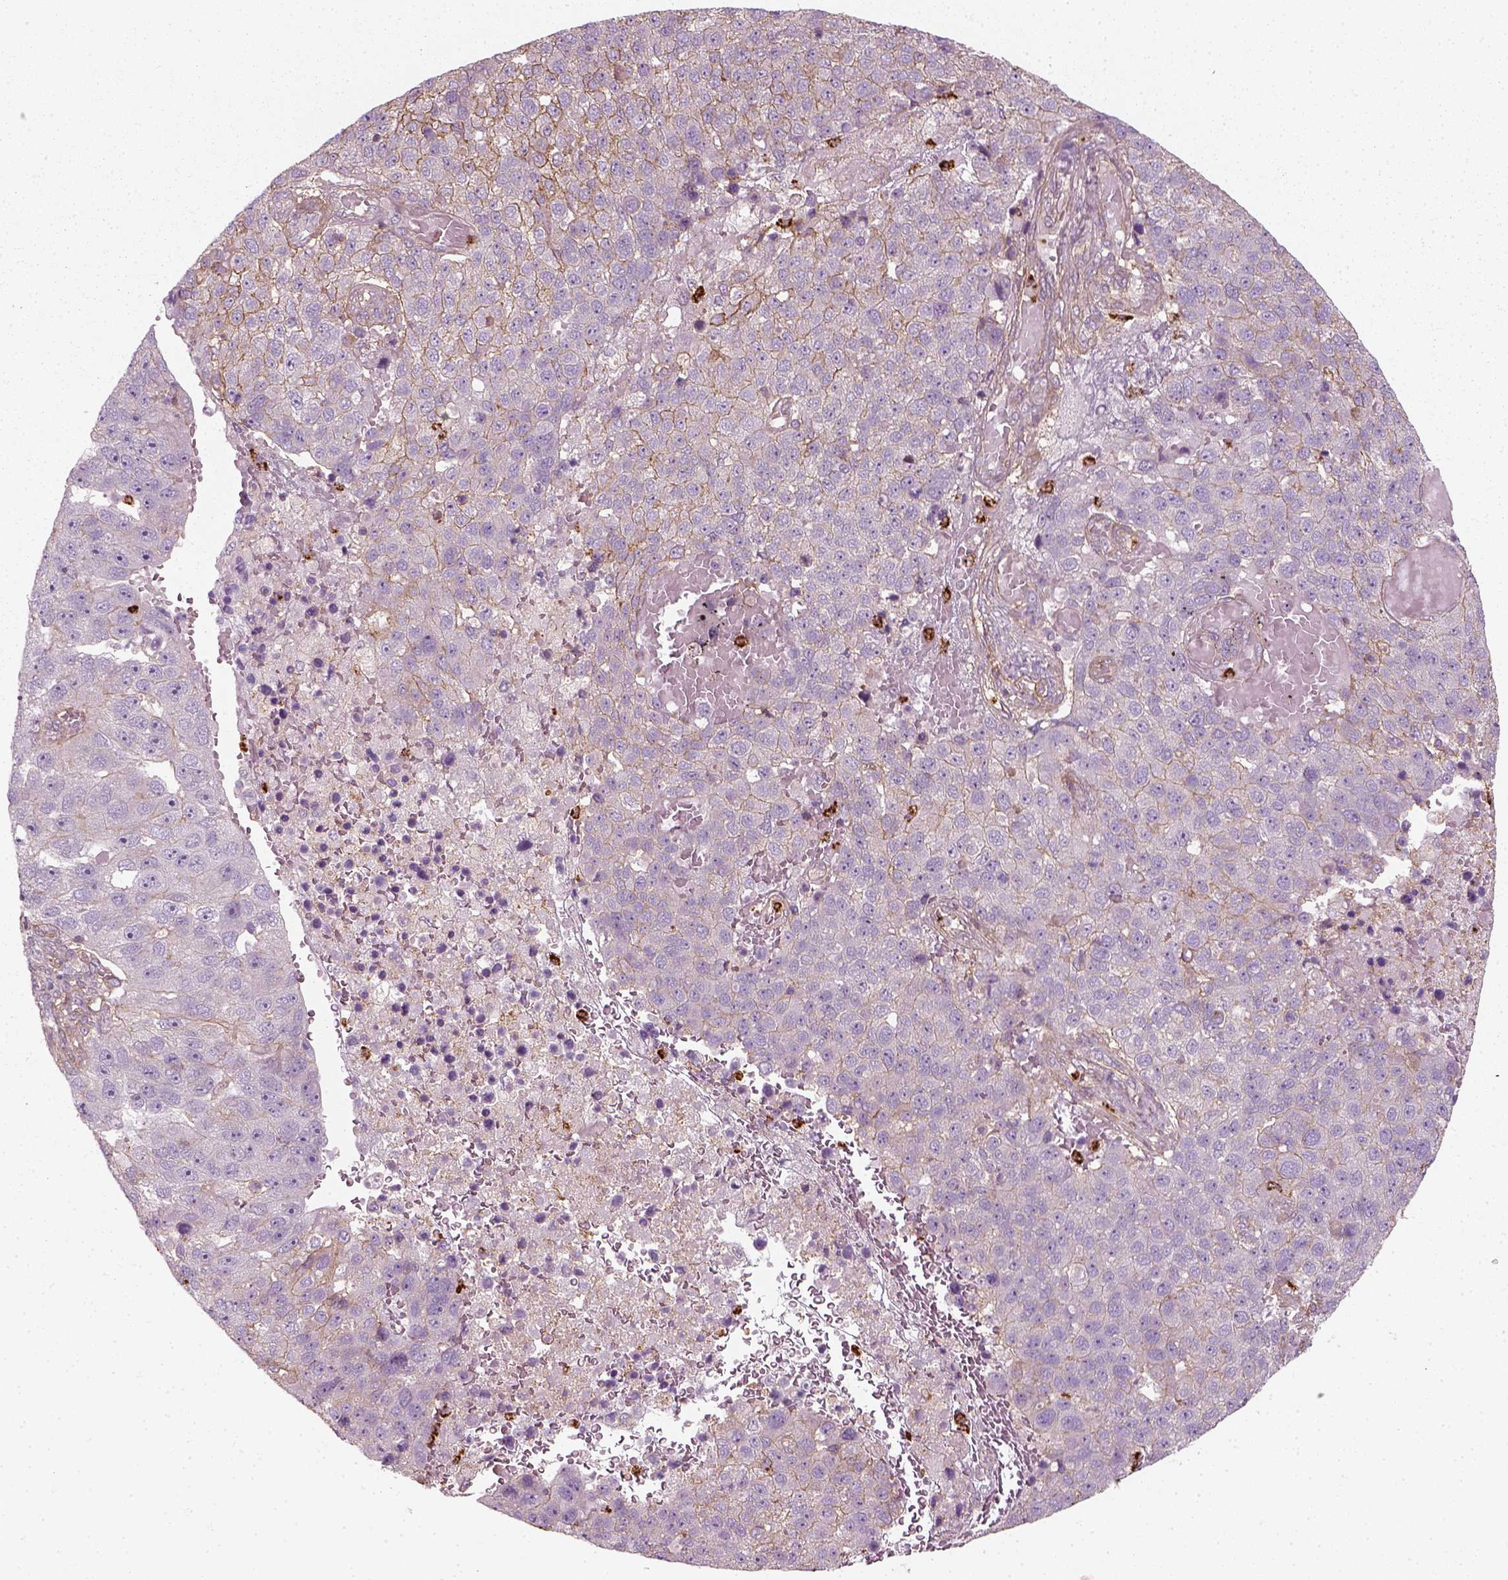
{"staining": {"intensity": "moderate", "quantity": "<25%", "location": "cytoplasmic/membranous"}, "tissue": "pancreatic cancer", "cell_type": "Tumor cells", "image_type": "cancer", "snomed": [{"axis": "morphology", "description": "Adenocarcinoma, NOS"}, {"axis": "topography", "description": "Pancreas"}], "caption": "Immunohistochemical staining of human pancreatic adenocarcinoma shows low levels of moderate cytoplasmic/membranous protein staining in about <25% of tumor cells. The staining was performed using DAB, with brown indicating positive protein expression. Nuclei are stained blue with hematoxylin.", "gene": "NPTN", "patient": {"sex": "female", "age": 61}}